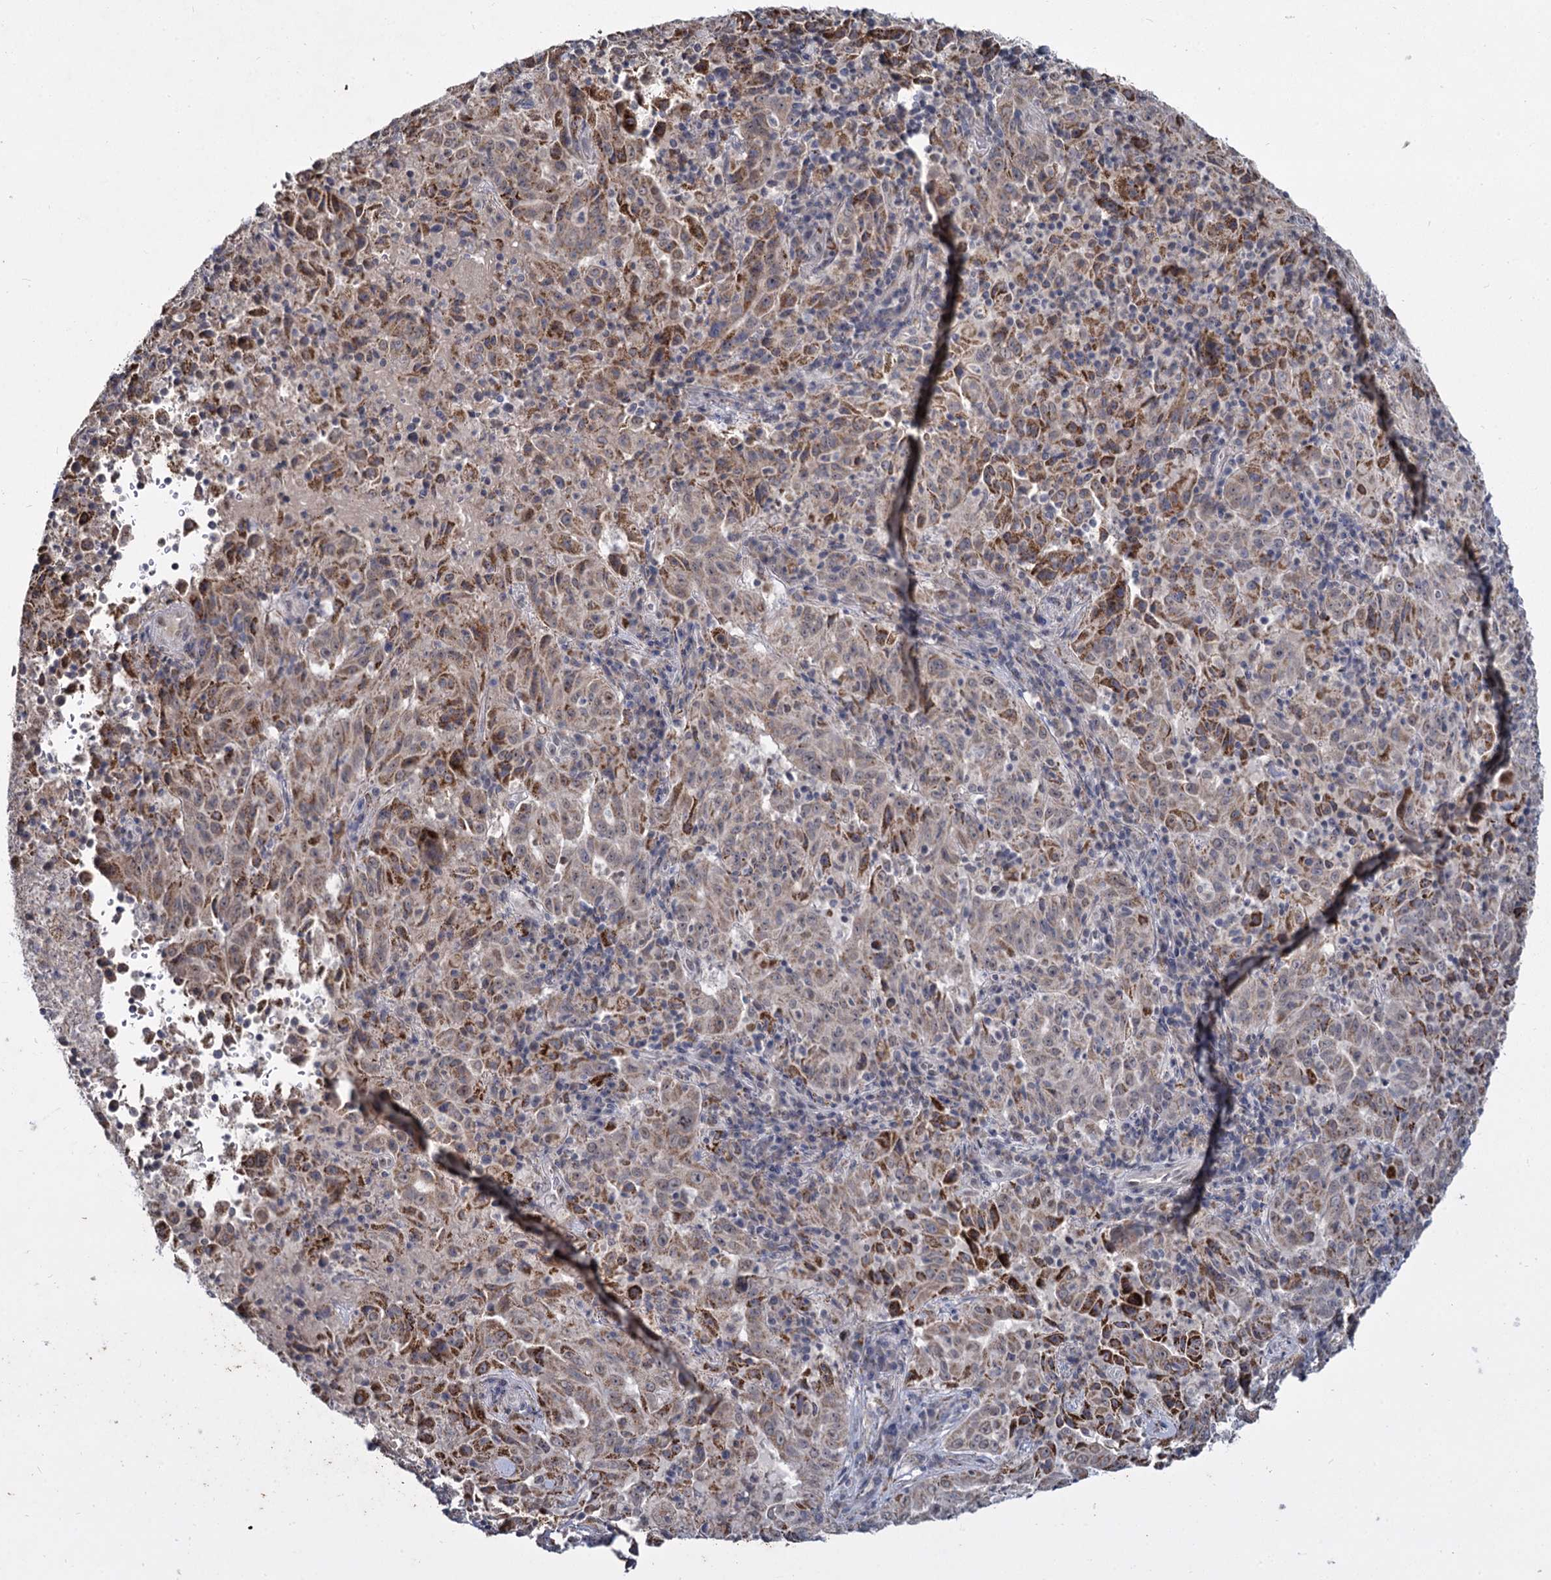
{"staining": {"intensity": "moderate", "quantity": ">75%", "location": "cytoplasmic/membranous"}, "tissue": "pancreatic cancer", "cell_type": "Tumor cells", "image_type": "cancer", "snomed": [{"axis": "morphology", "description": "Adenocarcinoma, NOS"}, {"axis": "topography", "description": "Pancreas"}], "caption": "Protein staining demonstrates moderate cytoplasmic/membranous expression in about >75% of tumor cells in pancreatic cancer (adenocarcinoma).", "gene": "RPUSD4", "patient": {"sex": "male", "age": 63}}